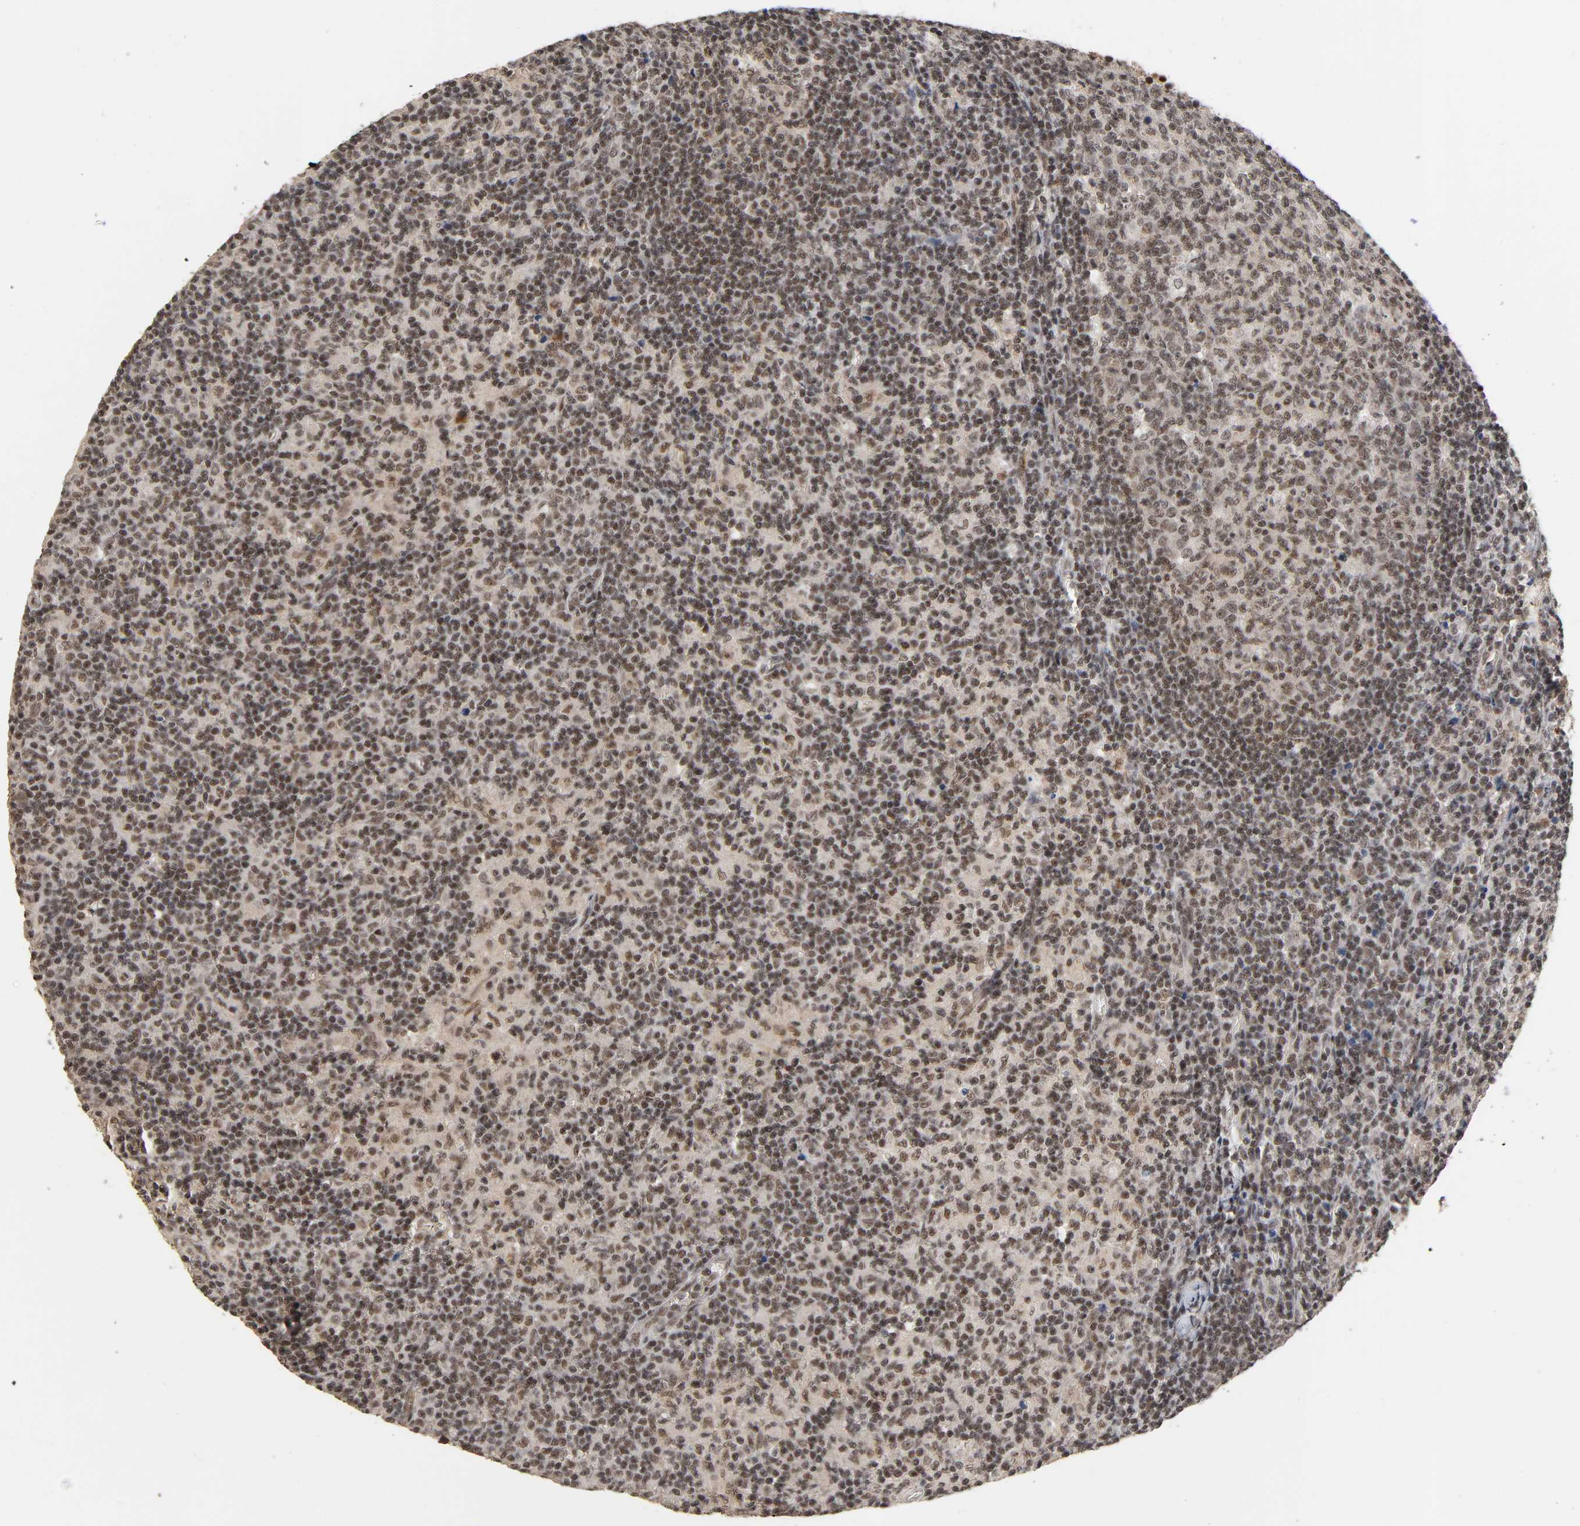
{"staining": {"intensity": "moderate", "quantity": ">75%", "location": "cytoplasmic/membranous,nuclear"}, "tissue": "lymph node", "cell_type": "Germinal center cells", "image_type": "normal", "snomed": [{"axis": "morphology", "description": "Normal tissue, NOS"}, {"axis": "morphology", "description": "Inflammation, NOS"}, {"axis": "topography", "description": "Lymph node"}], "caption": "Immunohistochemical staining of benign human lymph node shows moderate cytoplasmic/membranous,nuclear protein positivity in about >75% of germinal center cells.", "gene": "ZNF384", "patient": {"sex": "male", "age": 55}}